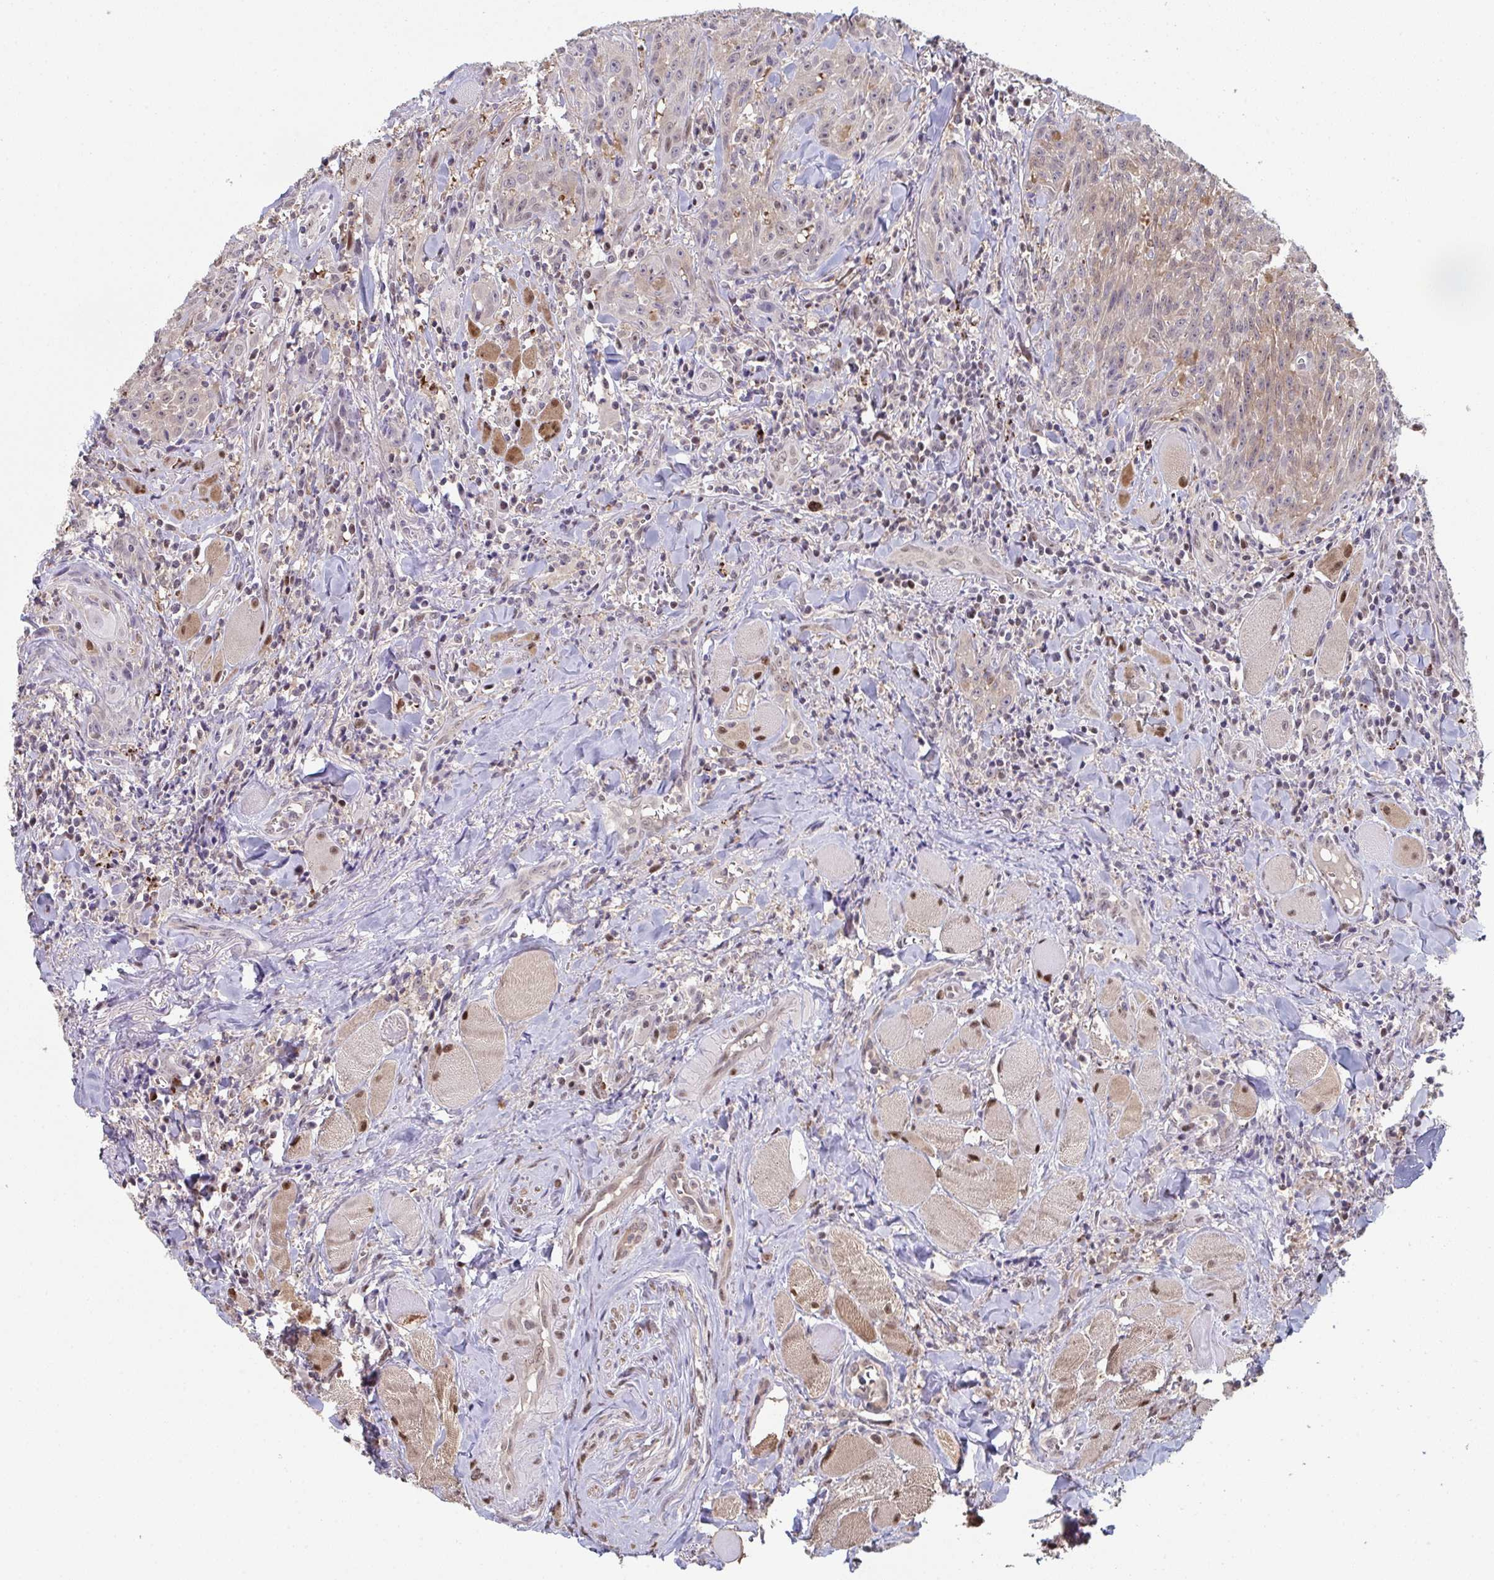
{"staining": {"intensity": "weak", "quantity": "25%-75%", "location": "cytoplasmic/membranous"}, "tissue": "head and neck cancer", "cell_type": "Tumor cells", "image_type": "cancer", "snomed": [{"axis": "morphology", "description": "Normal tissue, NOS"}, {"axis": "morphology", "description": "Squamous cell carcinoma, NOS"}, {"axis": "topography", "description": "Oral tissue"}, {"axis": "topography", "description": "Head-Neck"}], "caption": "Head and neck cancer (squamous cell carcinoma) stained for a protein demonstrates weak cytoplasmic/membranous positivity in tumor cells.", "gene": "ACD", "patient": {"sex": "female", "age": 70}}